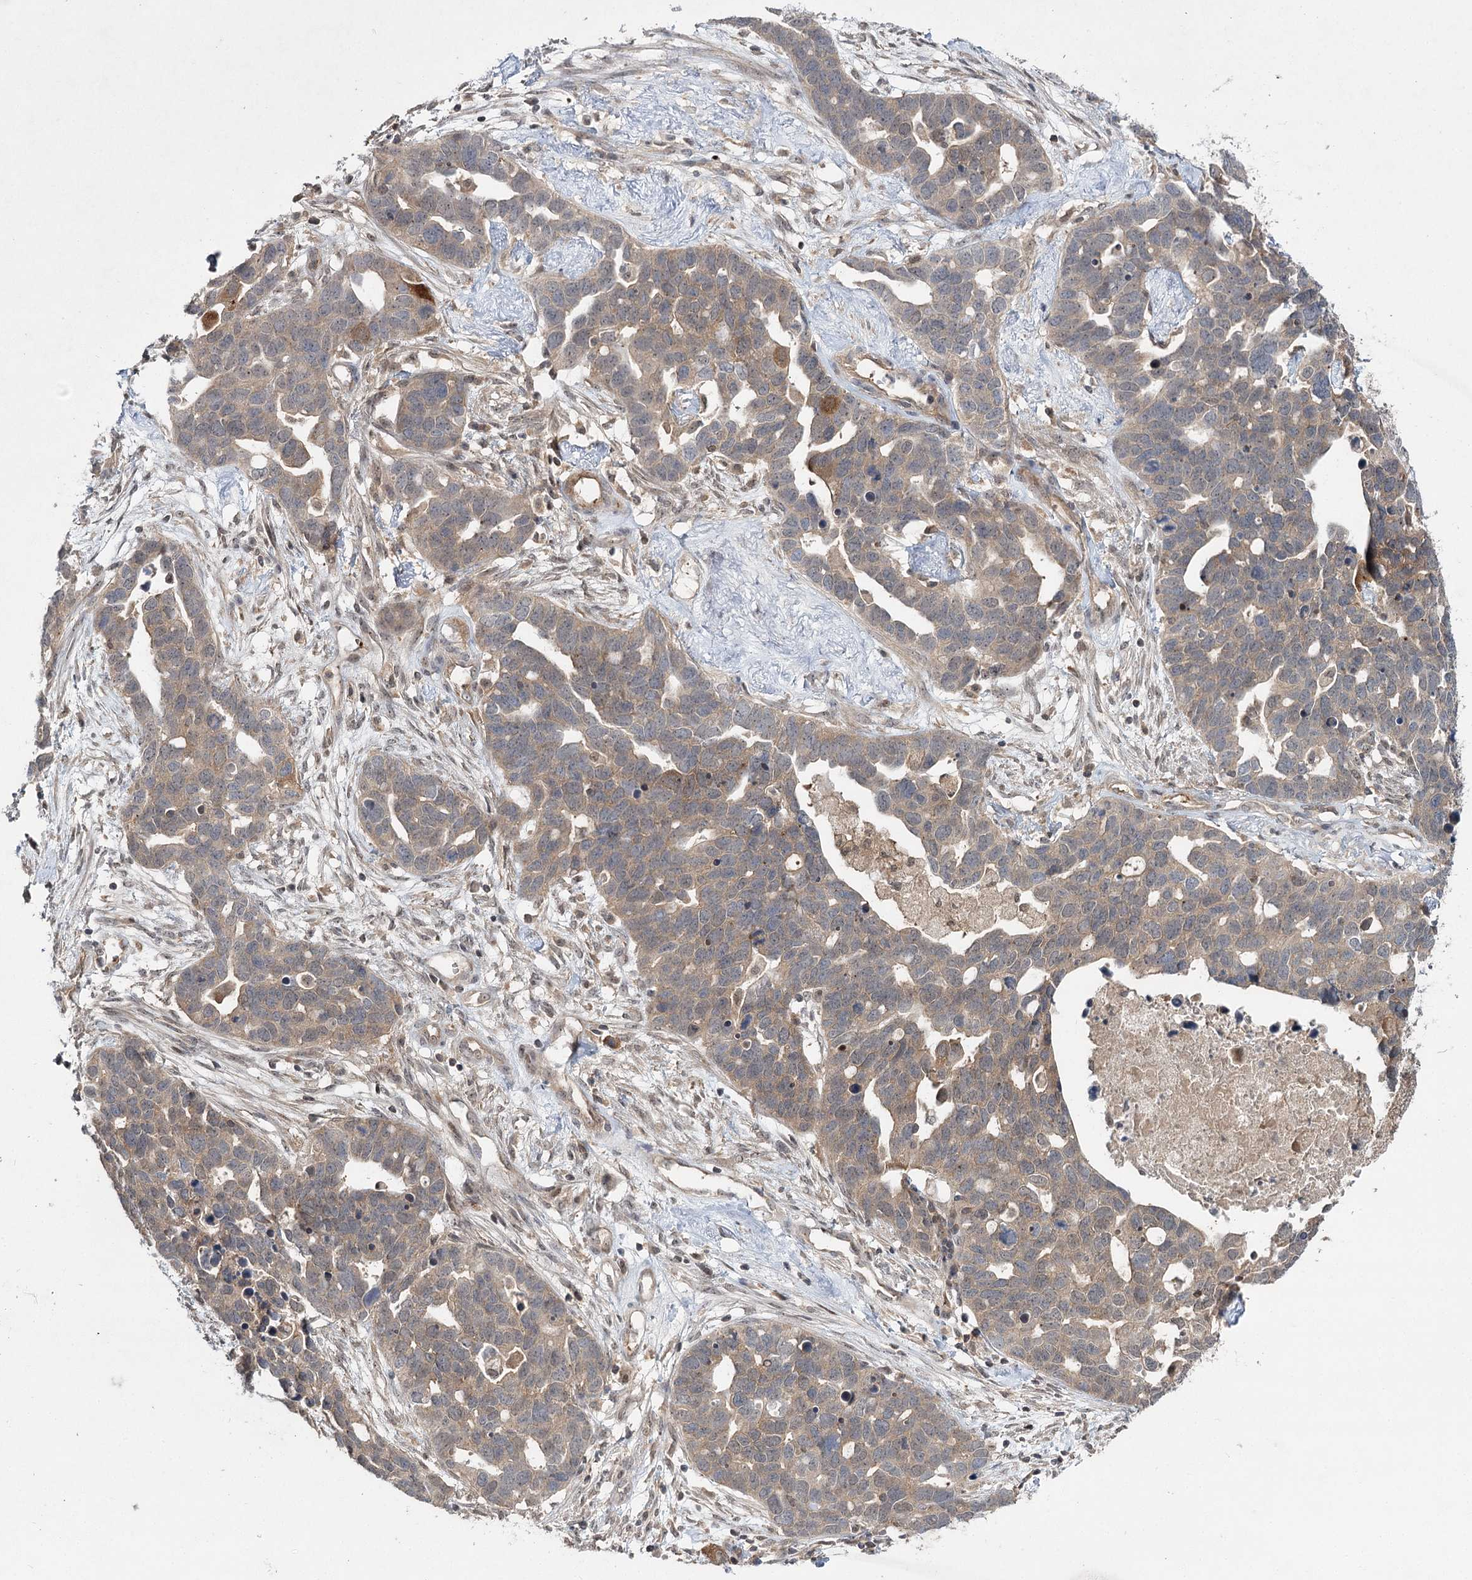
{"staining": {"intensity": "weak", "quantity": ">75%", "location": "cytoplasmic/membranous"}, "tissue": "ovarian cancer", "cell_type": "Tumor cells", "image_type": "cancer", "snomed": [{"axis": "morphology", "description": "Cystadenocarcinoma, serous, NOS"}, {"axis": "topography", "description": "Ovary"}], "caption": "This photomicrograph shows IHC staining of serous cystadenocarcinoma (ovarian), with low weak cytoplasmic/membranous staining in about >75% of tumor cells.", "gene": "WDR44", "patient": {"sex": "female", "age": 54}}